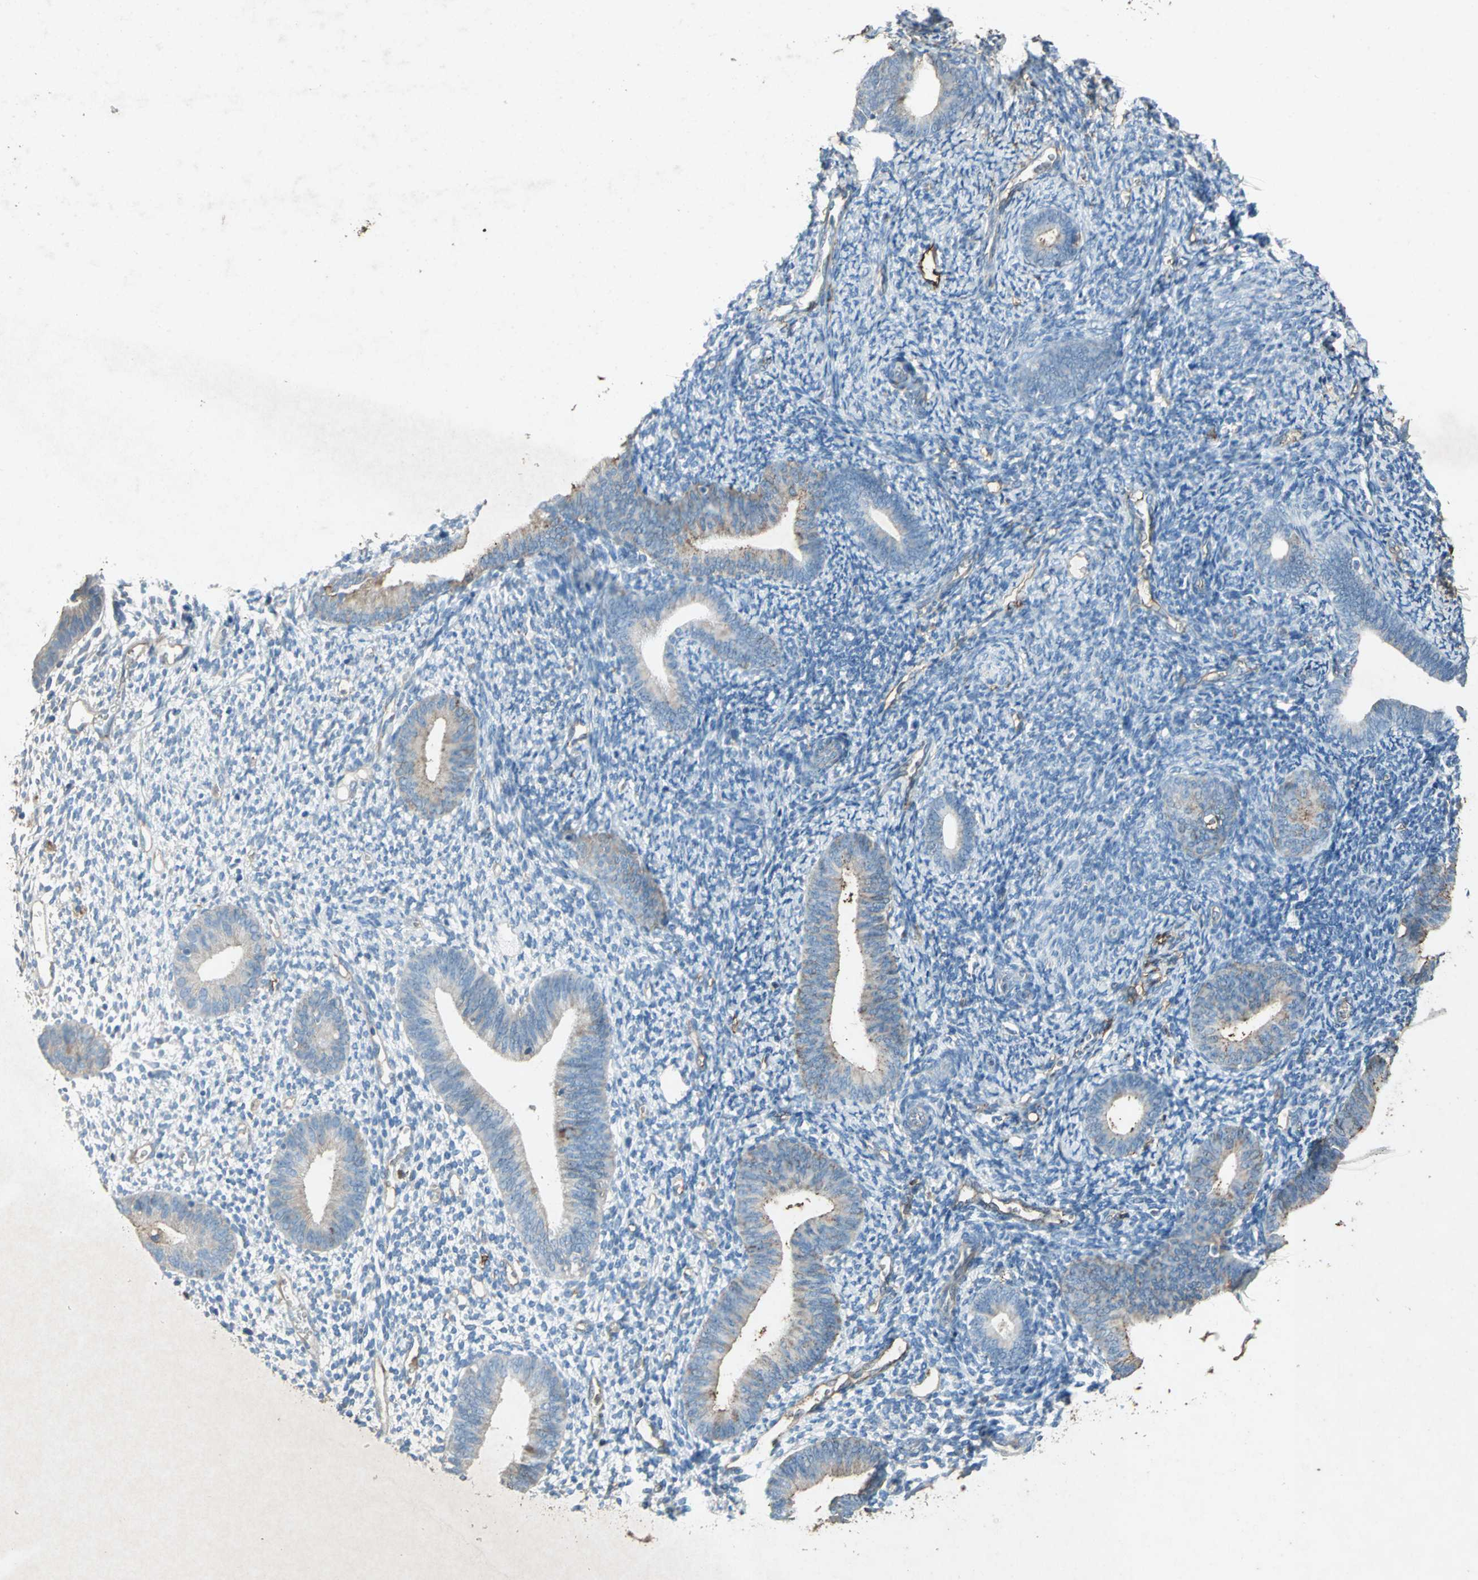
{"staining": {"intensity": "weak", "quantity": "<25%", "location": "cytoplasmic/membranous"}, "tissue": "endometrium", "cell_type": "Cells in endometrial stroma", "image_type": "normal", "snomed": [{"axis": "morphology", "description": "Normal tissue, NOS"}, {"axis": "topography", "description": "Smooth muscle"}, {"axis": "topography", "description": "Endometrium"}], "caption": "Immunohistochemistry of benign human endometrium displays no staining in cells in endometrial stroma. (DAB immunohistochemistry visualized using brightfield microscopy, high magnification).", "gene": "CCR6", "patient": {"sex": "female", "age": 57}}